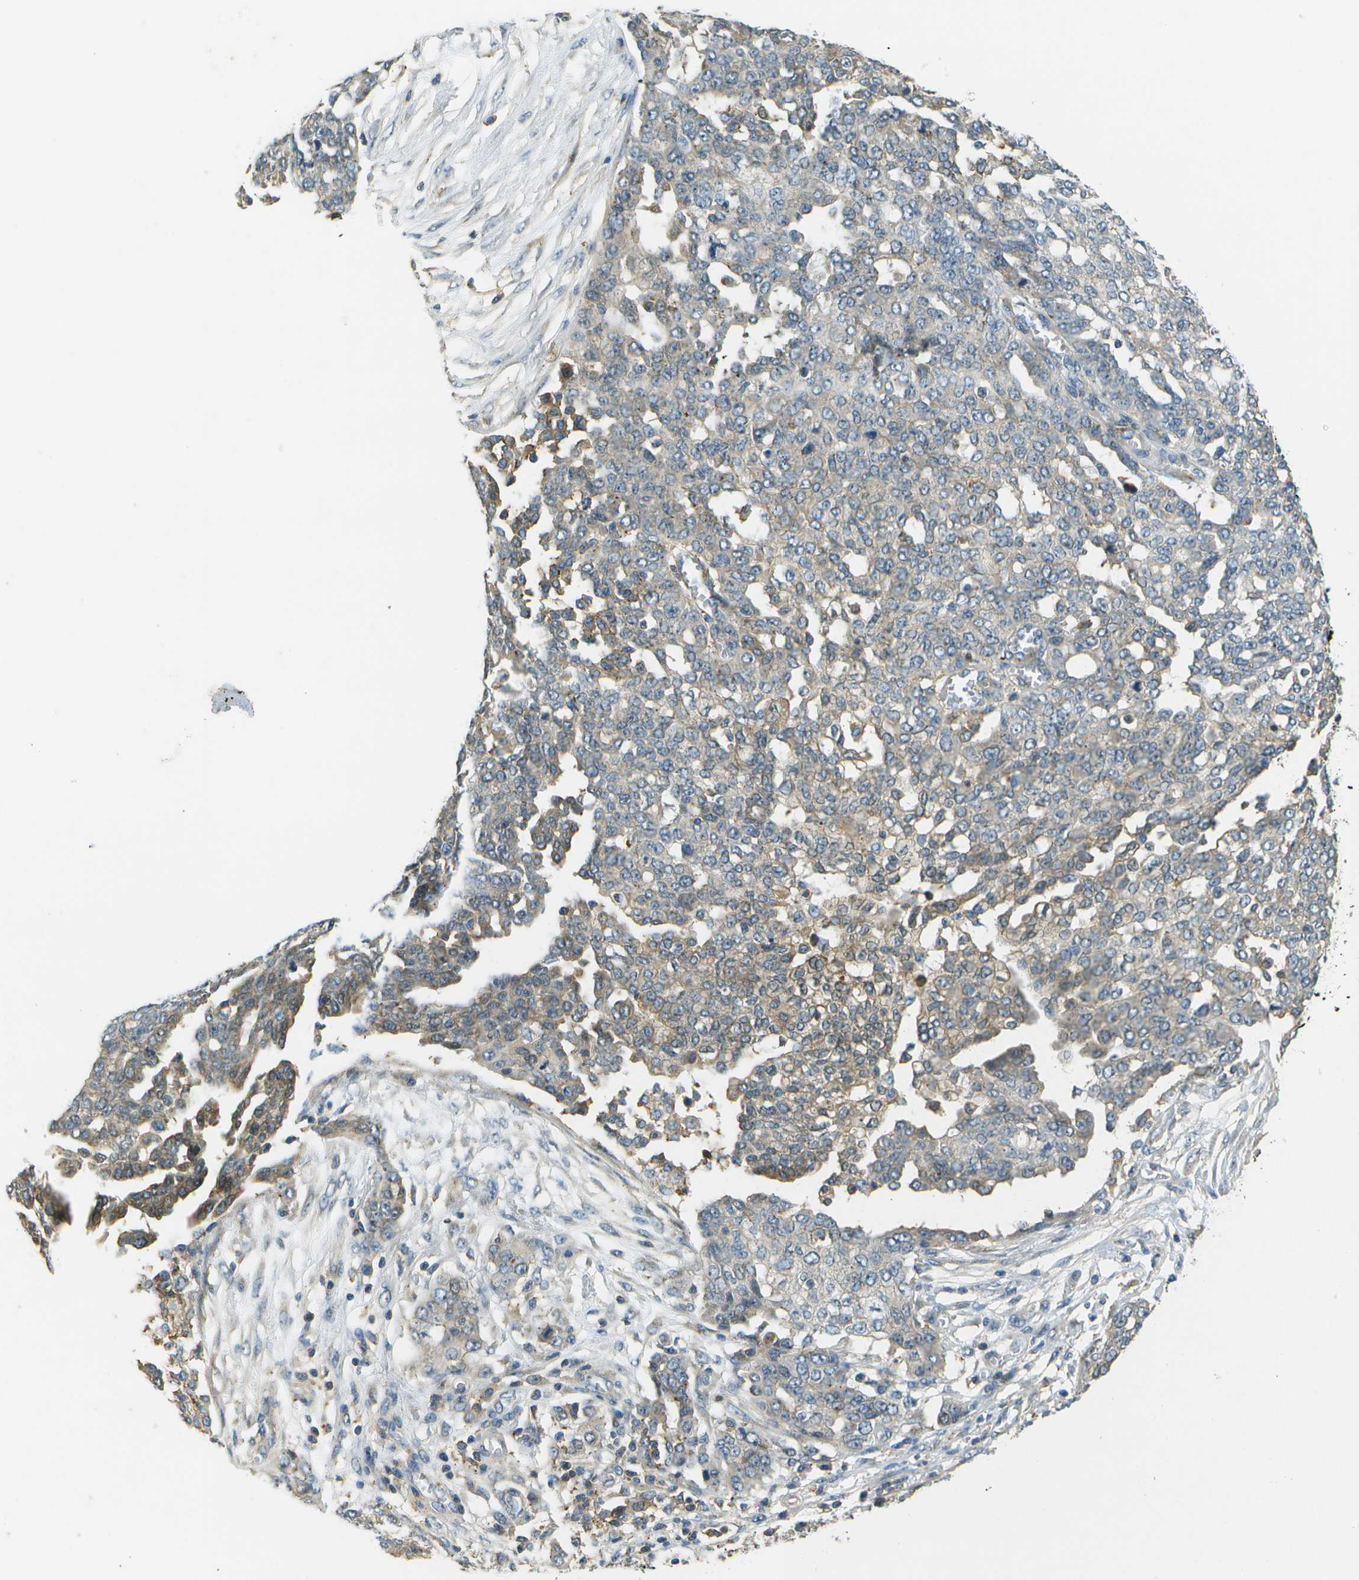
{"staining": {"intensity": "moderate", "quantity": "<25%", "location": "cytoplasmic/membranous"}, "tissue": "ovarian cancer", "cell_type": "Tumor cells", "image_type": "cancer", "snomed": [{"axis": "morphology", "description": "Cystadenocarcinoma, serous, NOS"}, {"axis": "topography", "description": "Soft tissue"}, {"axis": "topography", "description": "Ovary"}], "caption": "Tumor cells exhibit moderate cytoplasmic/membranous staining in approximately <25% of cells in ovarian cancer (serous cystadenocarcinoma).", "gene": "LRRC66", "patient": {"sex": "female", "age": 57}}